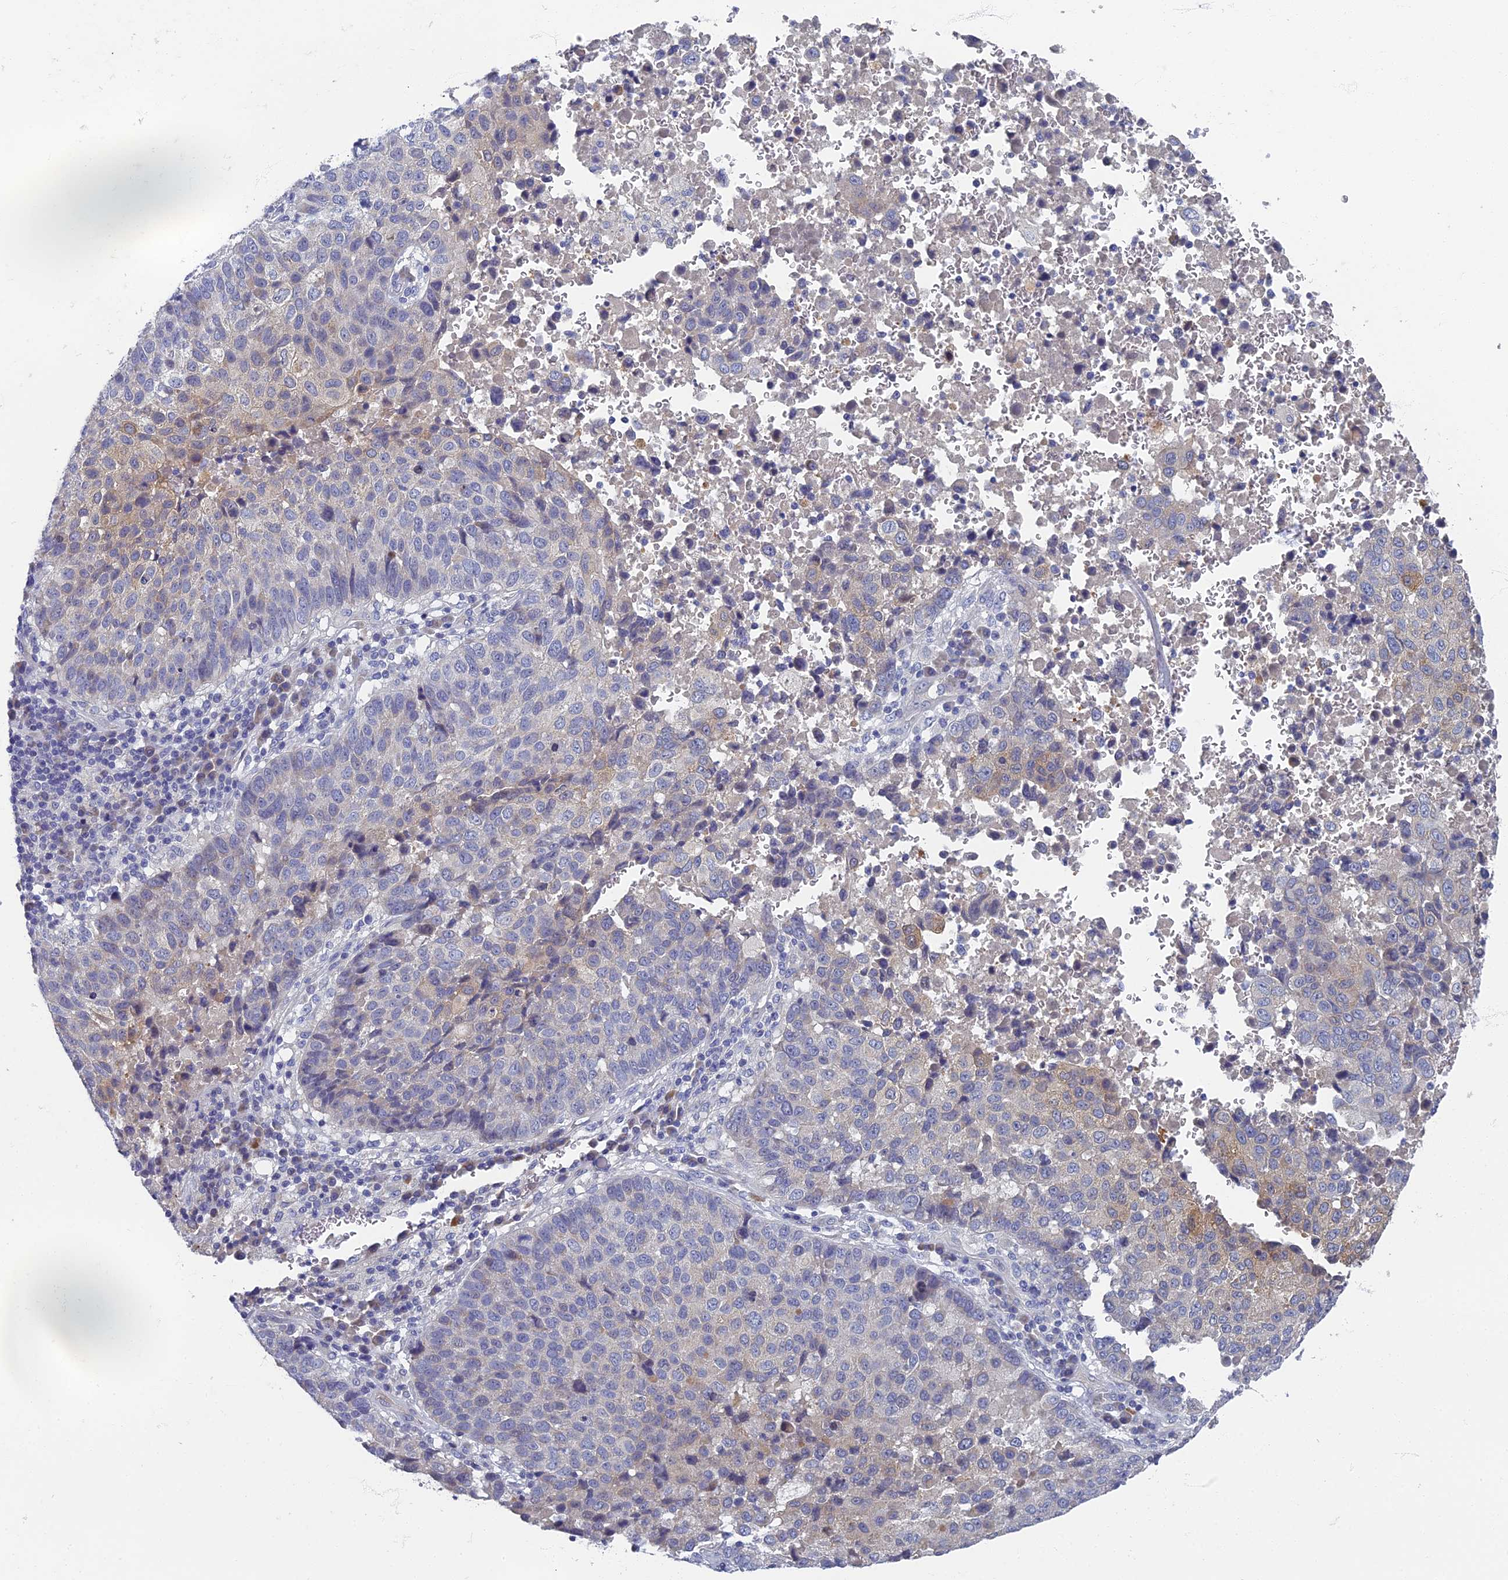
{"staining": {"intensity": "weak", "quantity": "<25%", "location": "cytoplasmic/membranous"}, "tissue": "lung cancer", "cell_type": "Tumor cells", "image_type": "cancer", "snomed": [{"axis": "morphology", "description": "Squamous cell carcinoma, NOS"}, {"axis": "topography", "description": "Lung"}], "caption": "This is a image of immunohistochemistry staining of squamous cell carcinoma (lung), which shows no expression in tumor cells.", "gene": "SPIN4", "patient": {"sex": "male", "age": 73}}